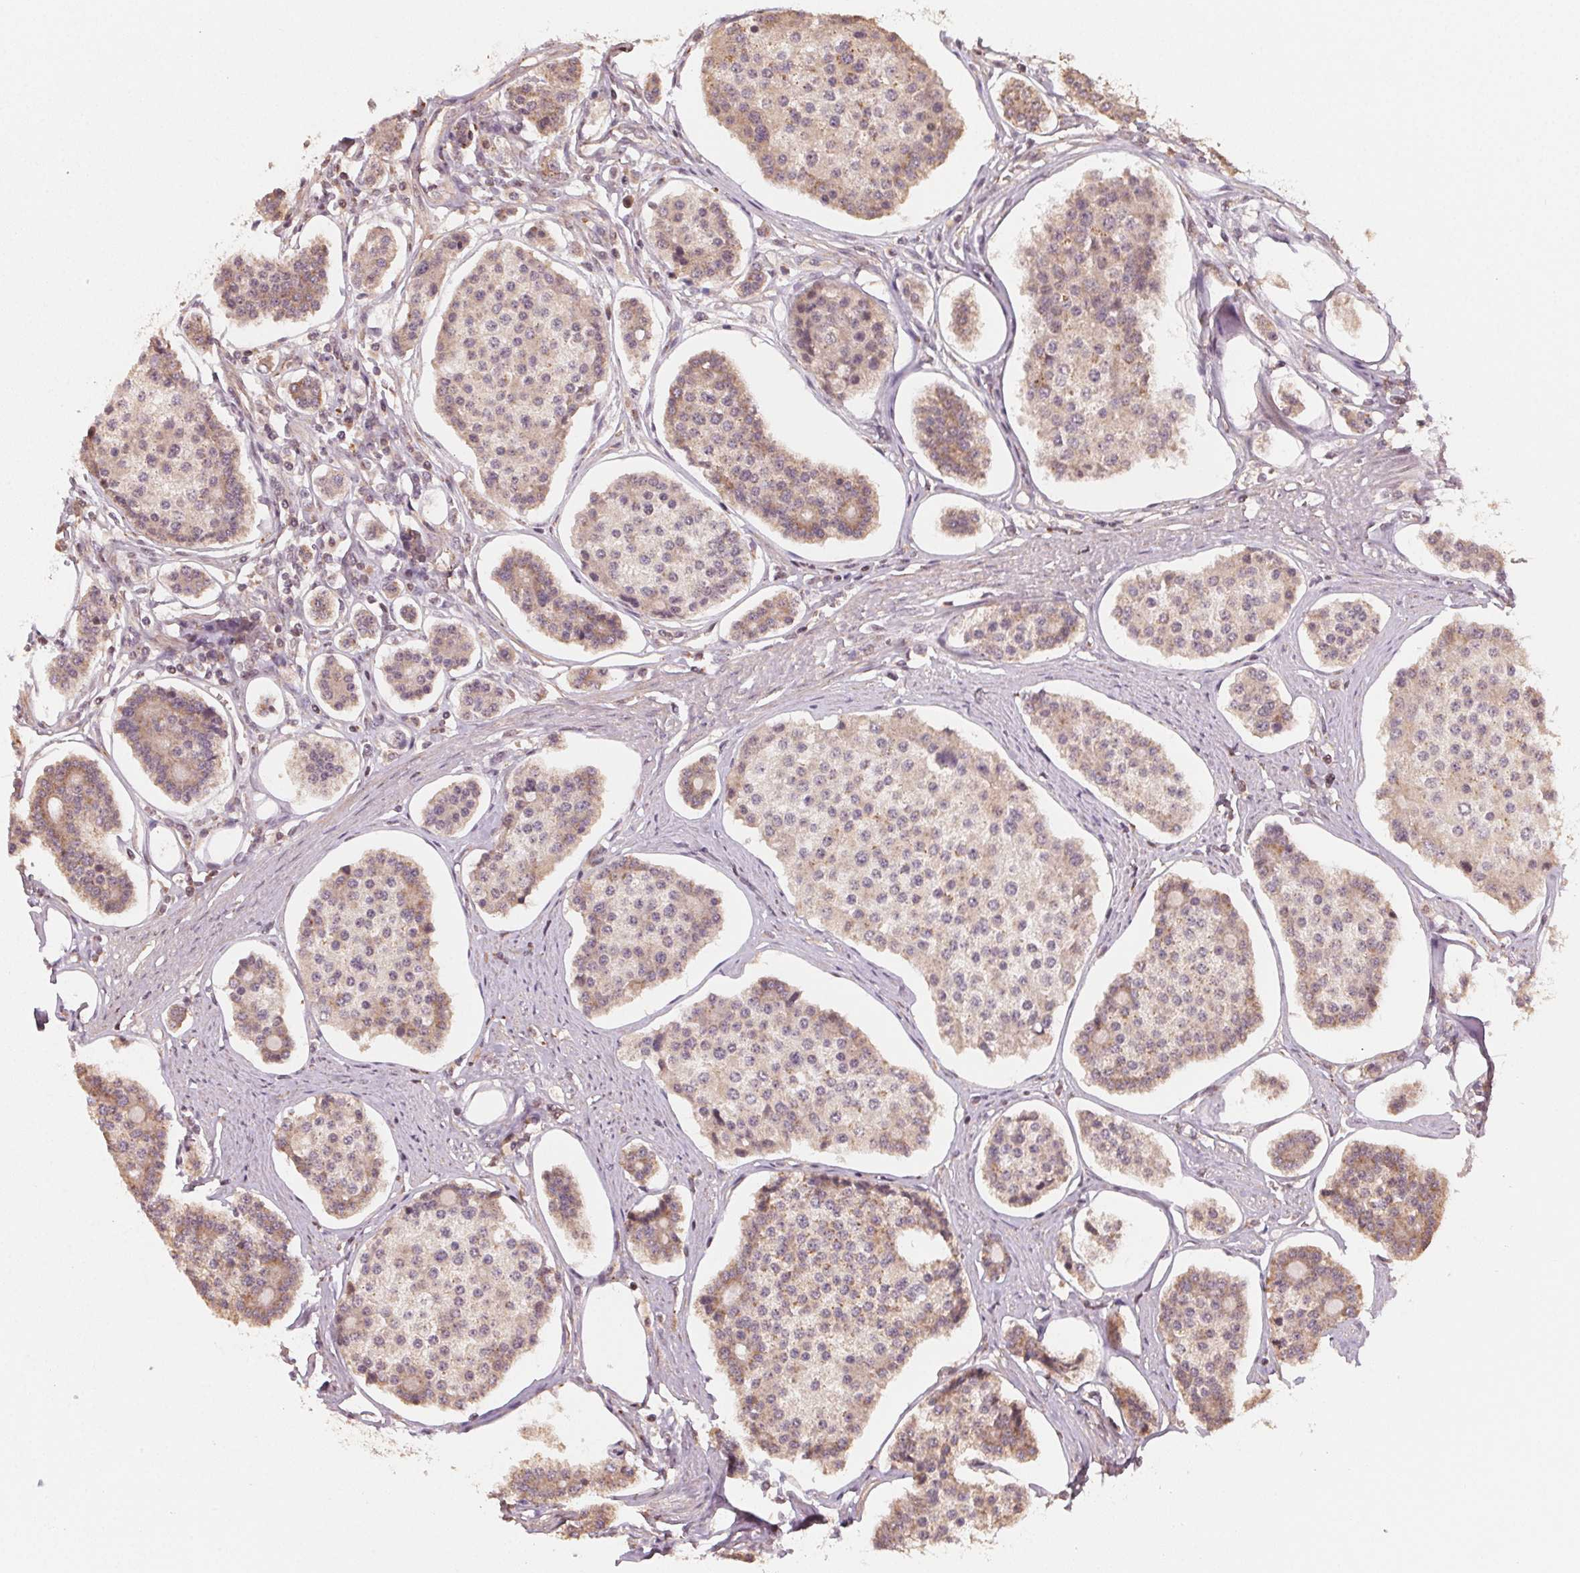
{"staining": {"intensity": "weak", "quantity": ">75%", "location": "cytoplasmic/membranous"}, "tissue": "carcinoid", "cell_type": "Tumor cells", "image_type": "cancer", "snomed": [{"axis": "morphology", "description": "Carcinoid, malignant, NOS"}, {"axis": "topography", "description": "Small intestine"}], "caption": "IHC micrograph of human malignant carcinoid stained for a protein (brown), which displays low levels of weak cytoplasmic/membranous expression in about >75% of tumor cells.", "gene": "WBP2", "patient": {"sex": "female", "age": 65}}